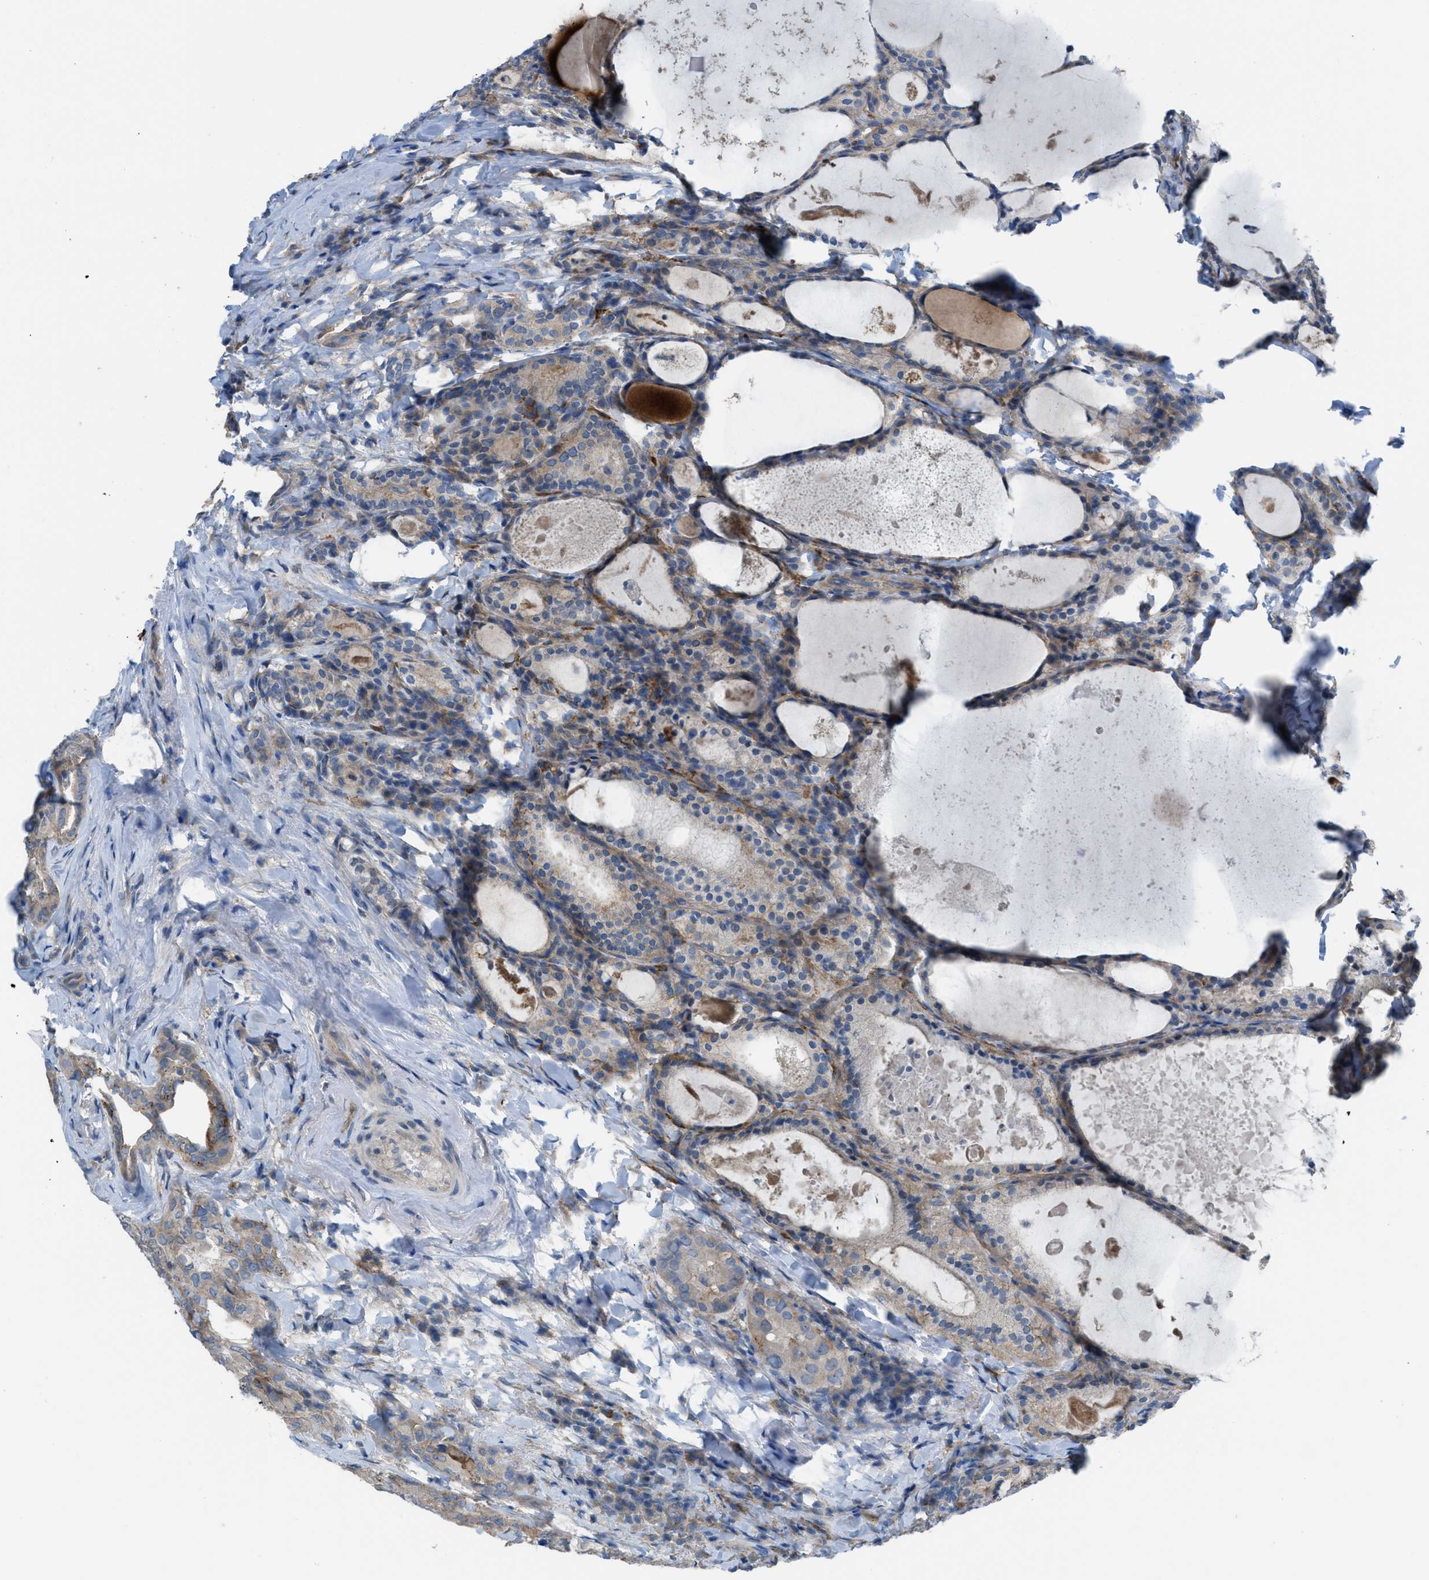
{"staining": {"intensity": "weak", "quantity": ">75%", "location": "cytoplasmic/membranous"}, "tissue": "thyroid cancer", "cell_type": "Tumor cells", "image_type": "cancer", "snomed": [{"axis": "morphology", "description": "Papillary adenocarcinoma, NOS"}, {"axis": "topography", "description": "Thyroid gland"}], "caption": "This photomicrograph demonstrates immunohistochemistry (IHC) staining of human thyroid papillary adenocarcinoma, with low weak cytoplasmic/membranous positivity in approximately >75% of tumor cells.", "gene": "EGFR", "patient": {"sex": "female", "age": 42}}